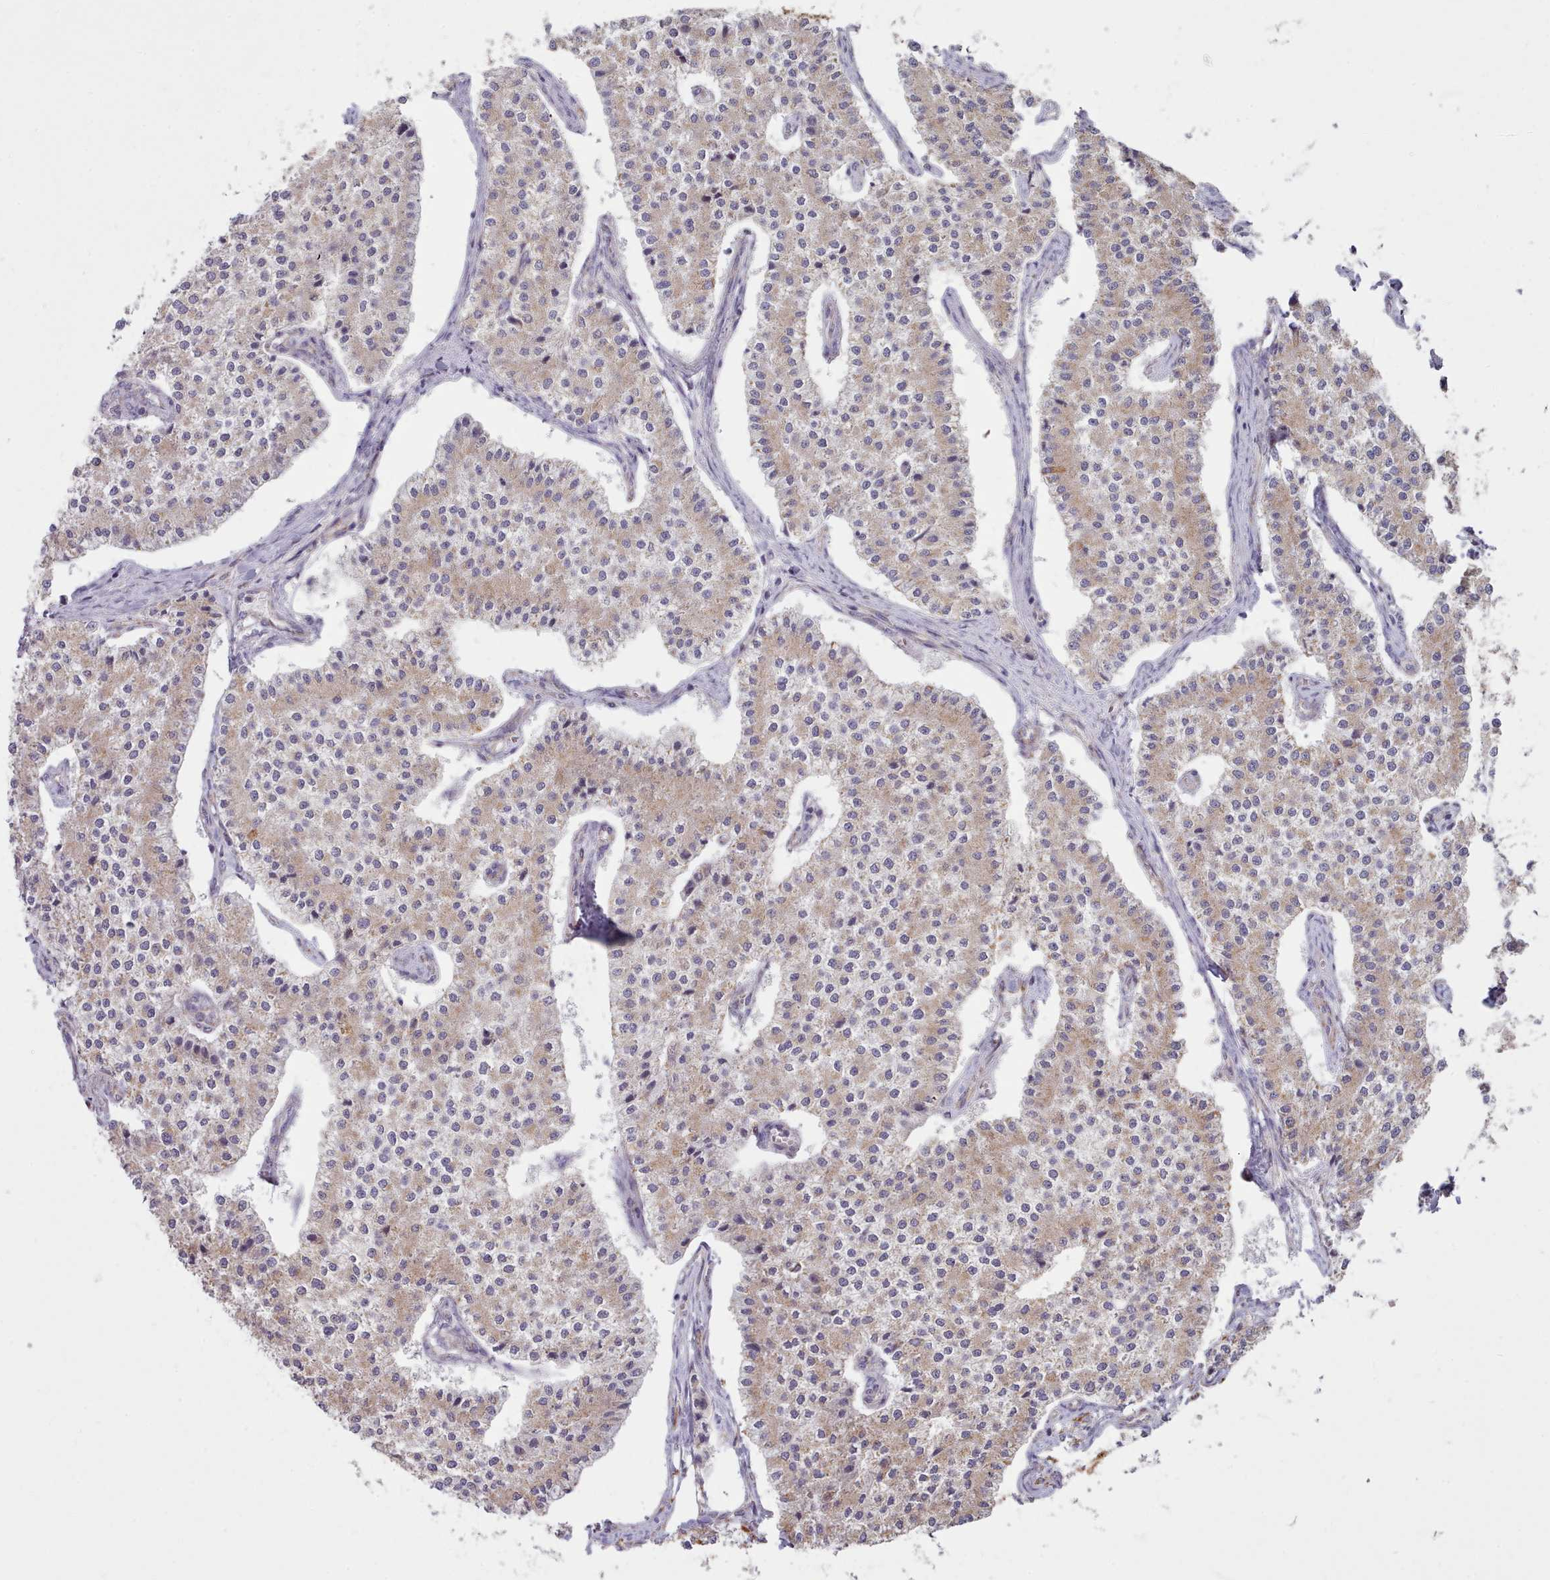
{"staining": {"intensity": "moderate", "quantity": "25%-75%", "location": "cytoplasmic/membranous"}, "tissue": "carcinoid", "cell_type": "Tumor cells", "image_type": "cancer", "snomed": [{"axis": "morphology", "description": "Carcinoid, malignant, NOS"}, {"axis": "topography", "description": "Colon"}], "caption": "Brown immunohistochemical staining in human carcinoid exhibits moderate cytoplasmic/membranous positivity in about 25%-75% of tumor cells.", "gene": "HSDL2", "patient": {"sex": "female", "age": 52}}